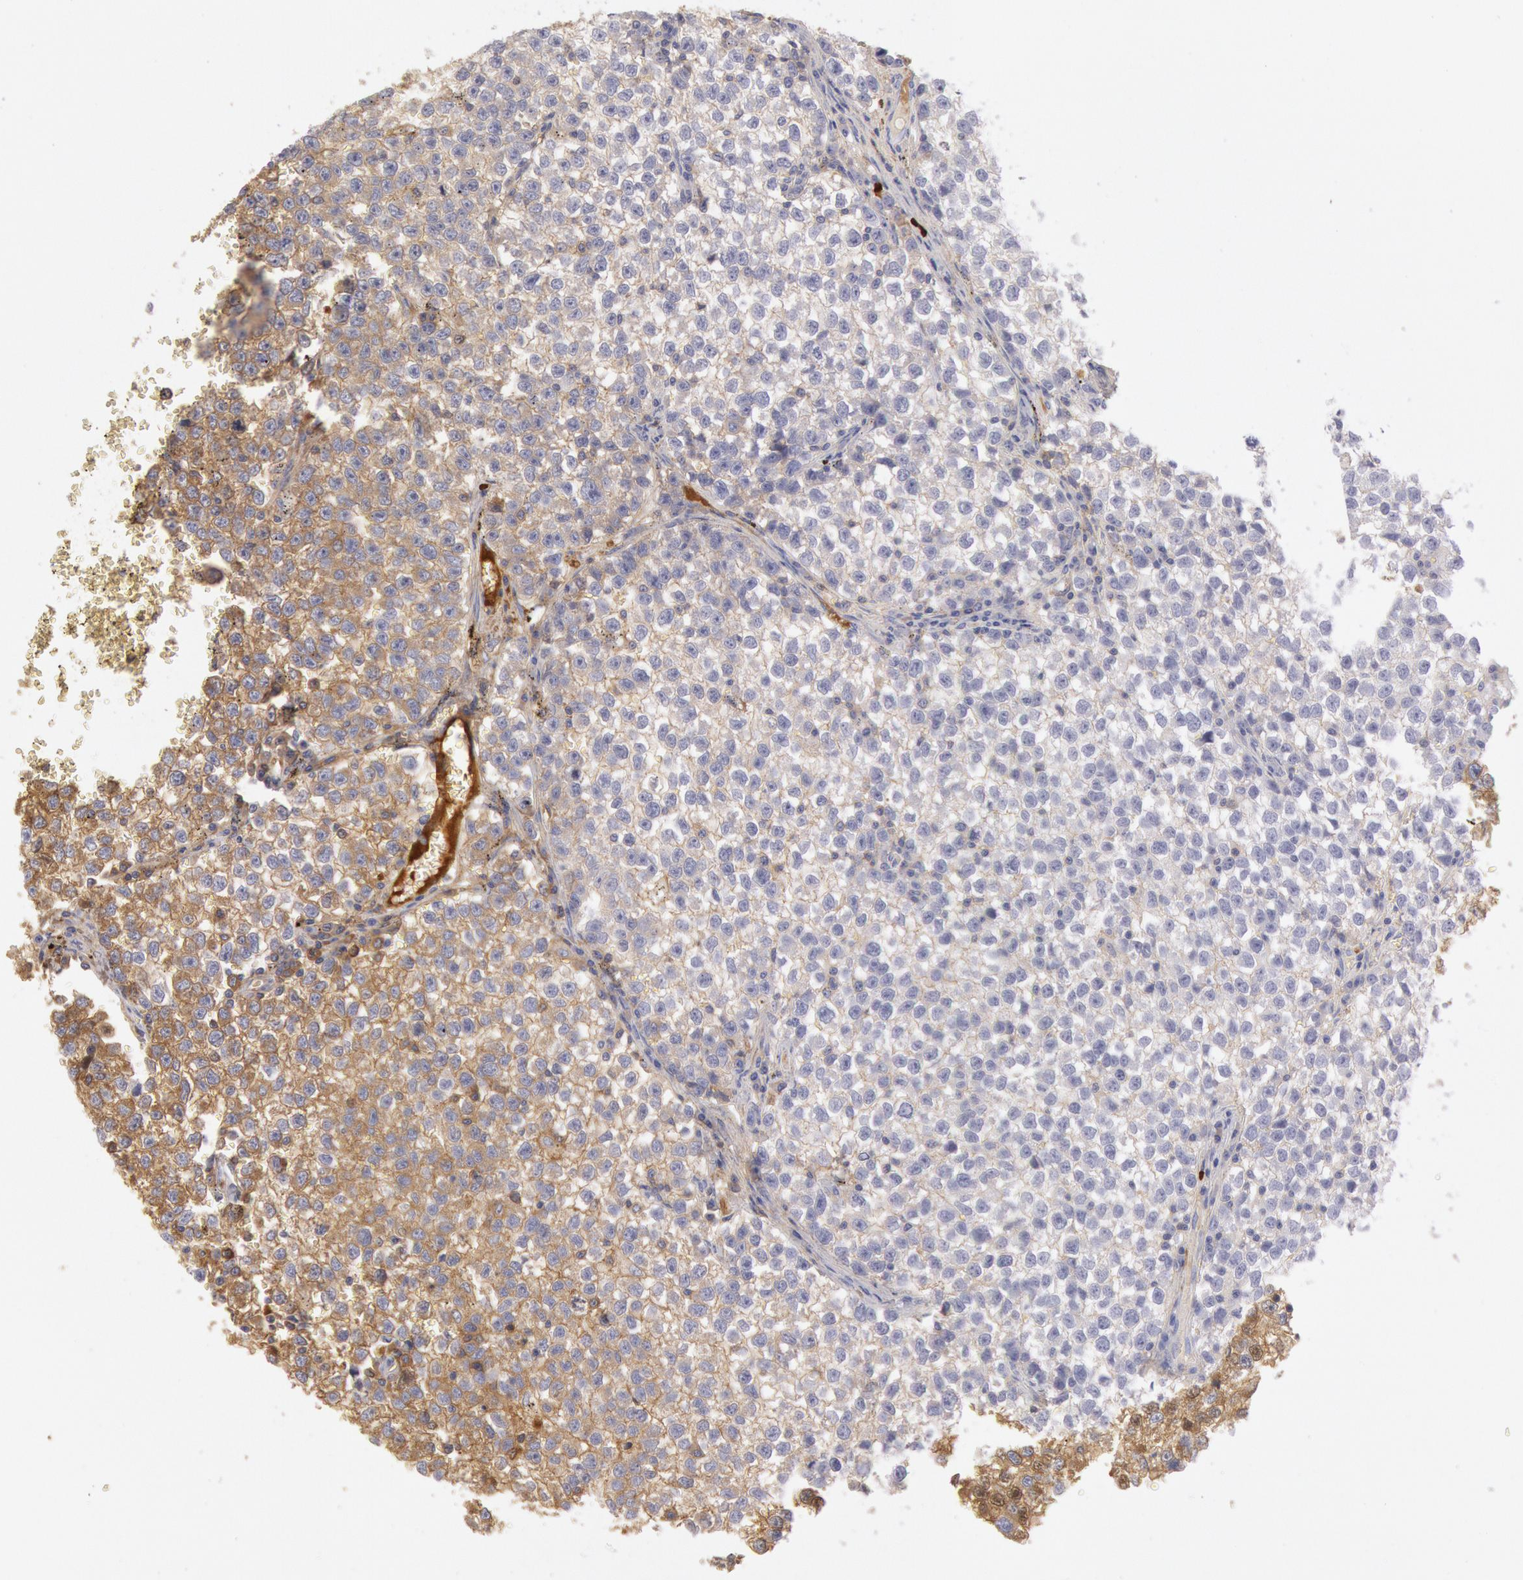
{"staining": {"intensity": "moderate", "quantity": ">75%", "location": "cytoplasmic/membranous"}, "tissue": "testis cancer", "cell_type": "Tumor cells", "image_type": "cancer", "snomed": [{"axis": "morphology", "description": "Seminoma, NOS"}, {"axis": "topography", "description": "Testis"}], "caption": "Testis seminoma tissue exhibits moderate cytoplasmic/membranous staining in approximately >75% of tumor cells, visualized by immunohistochemistry. The protein is shown in brown color, while the nuclei are stained blue.", "gene": "IGHA1", "patient": {"sex": "male", "age": 35}}